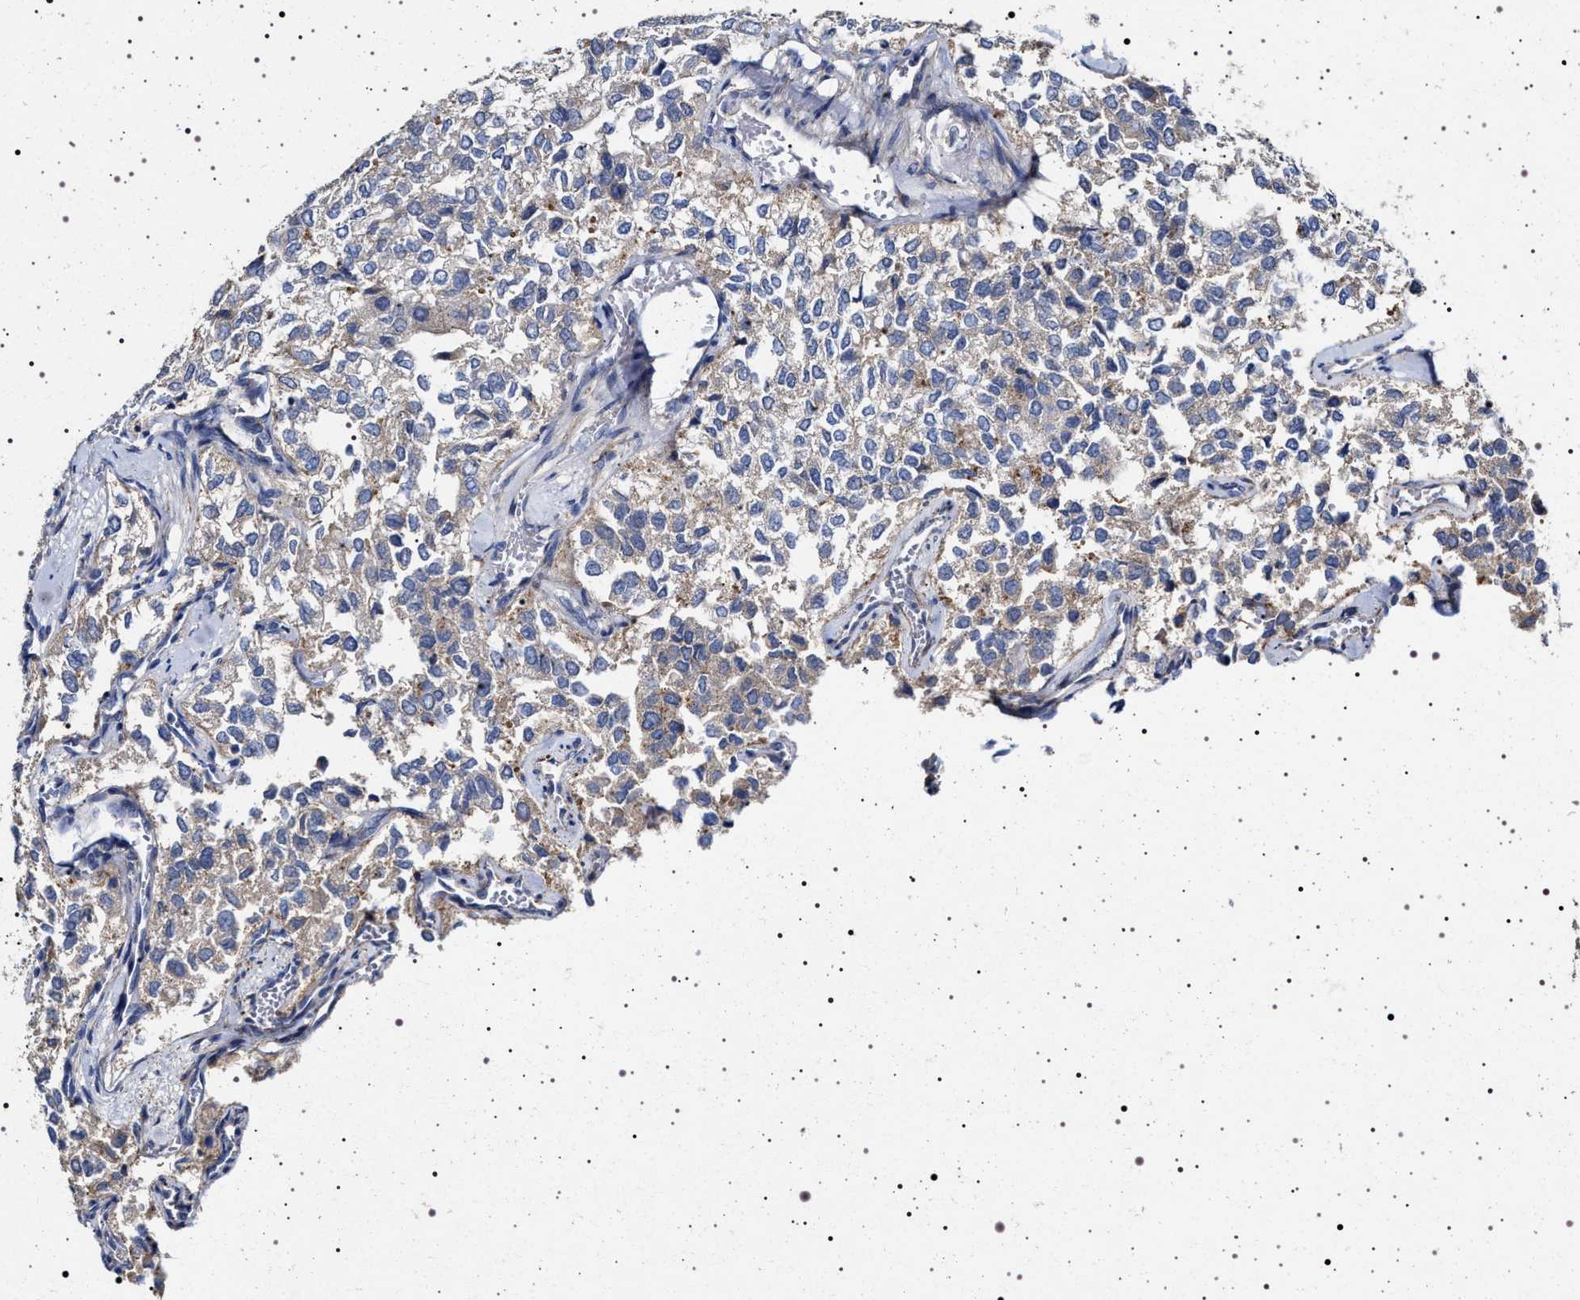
{"staining": {"intensity": "negative", "quantity": "none", "location": "none"}, "tissue": "thyroid cancer", "cell_type": "Tumor cells", "image_type": "cancer", "snomed": [{"axis": "morphology", "description": "Follicular adenoma carcinoma, NOS"}, {"axis": "topography", "description": "Thyroid gland"}], "caption": "Immunohistochemical staining of human thyroid cancer (follicular adenoma carcinoma) exhibits no significant positivity in tumor cells.", "gene": "NAALADL2", "patient": {"sex": "male", "age": 75}}